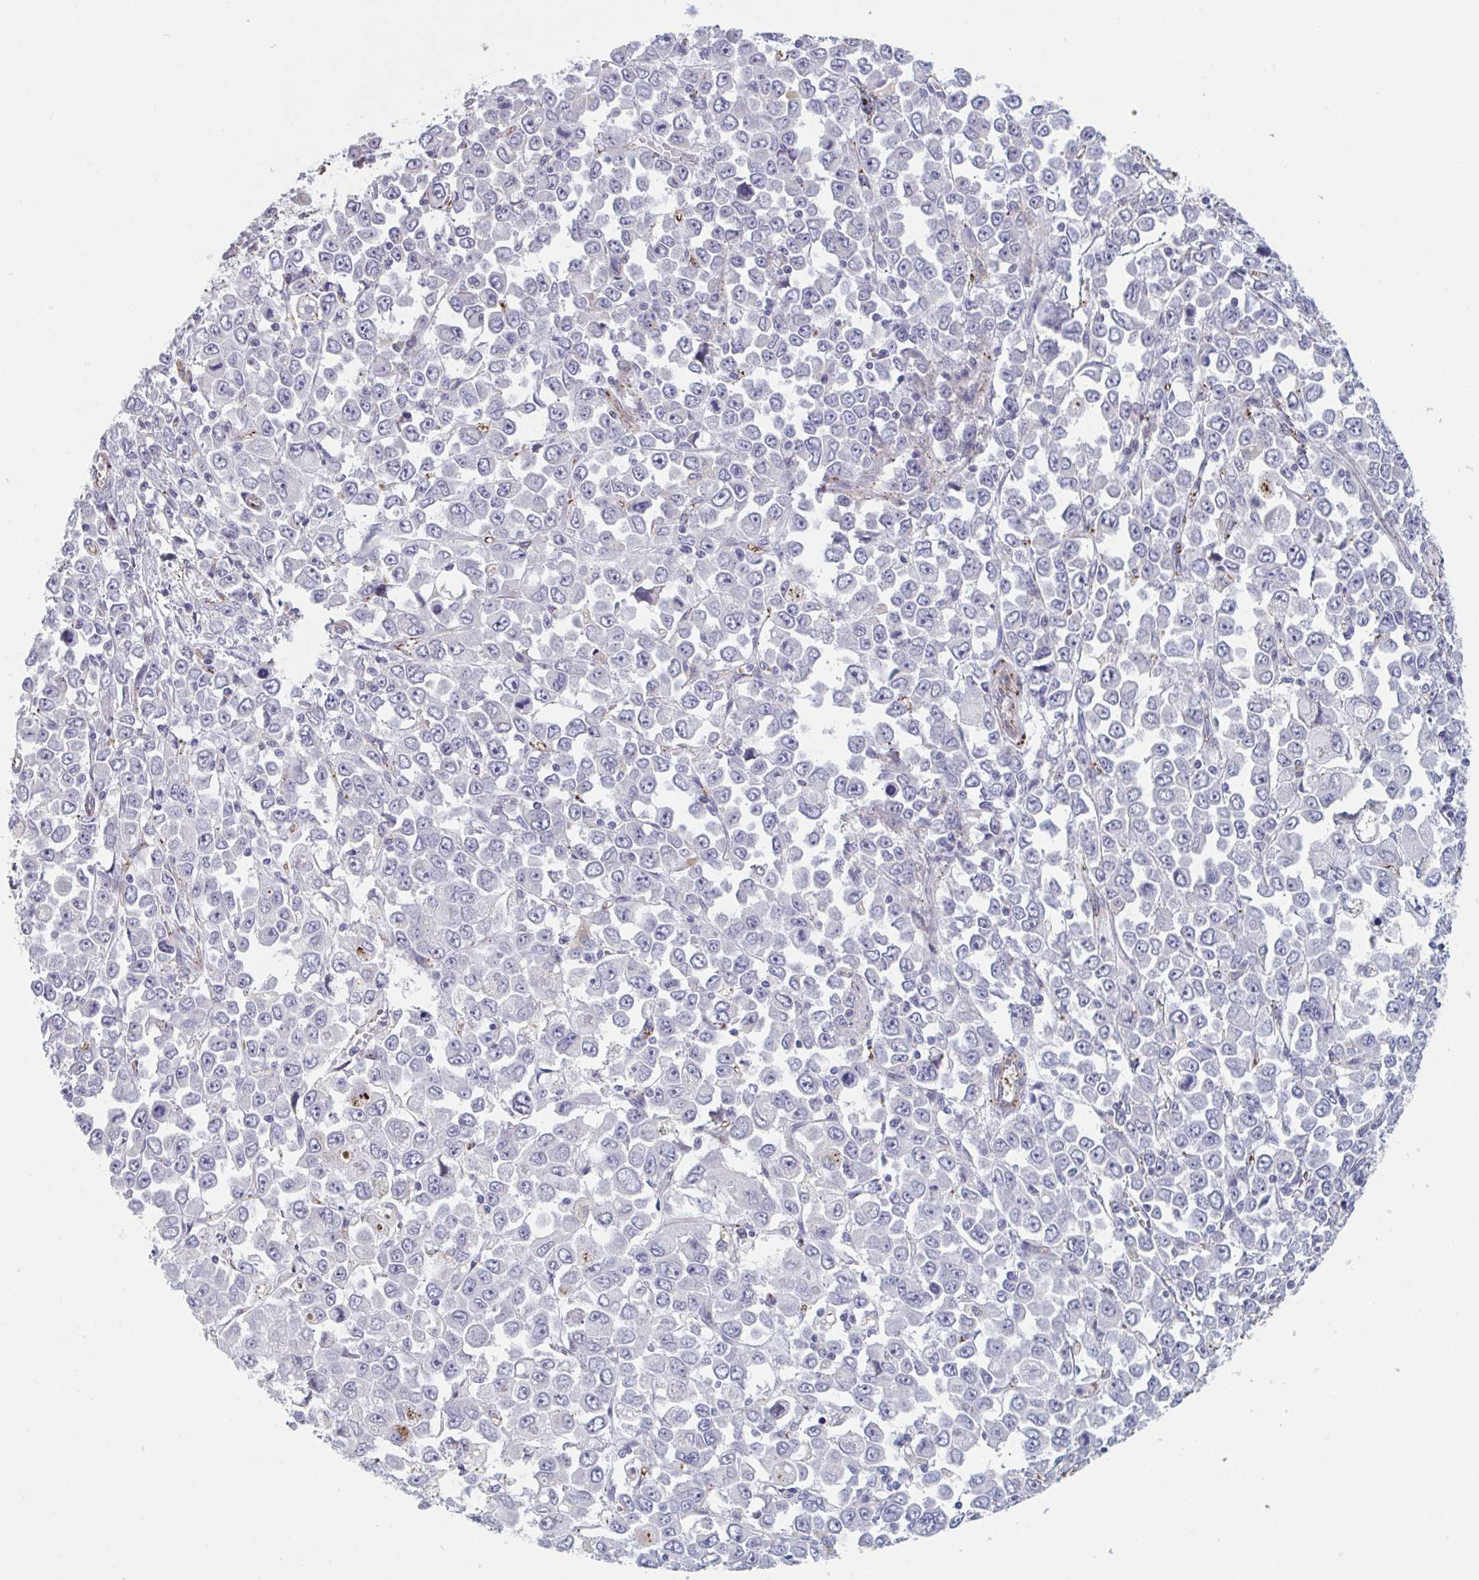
{"staining": {"intensity": "negative", "quantity": "none", "location": "none"}, "tissue": "stomach cancer", "cell_type": "Tumor cells", "image_type": "cancer", "snomed": [{"axis": "morphology", "description": "Adenocarcinoma, NOS"}, {"axis": "topography", "description": "Stomach, upper"}], "caption": "Adenocarcinoma (stomach) stained for a protein using immunohistochemistry reveals no expression tumor cells.", "gene": "TNFSF10", "patient": {"sex": "male", "age": 70}}